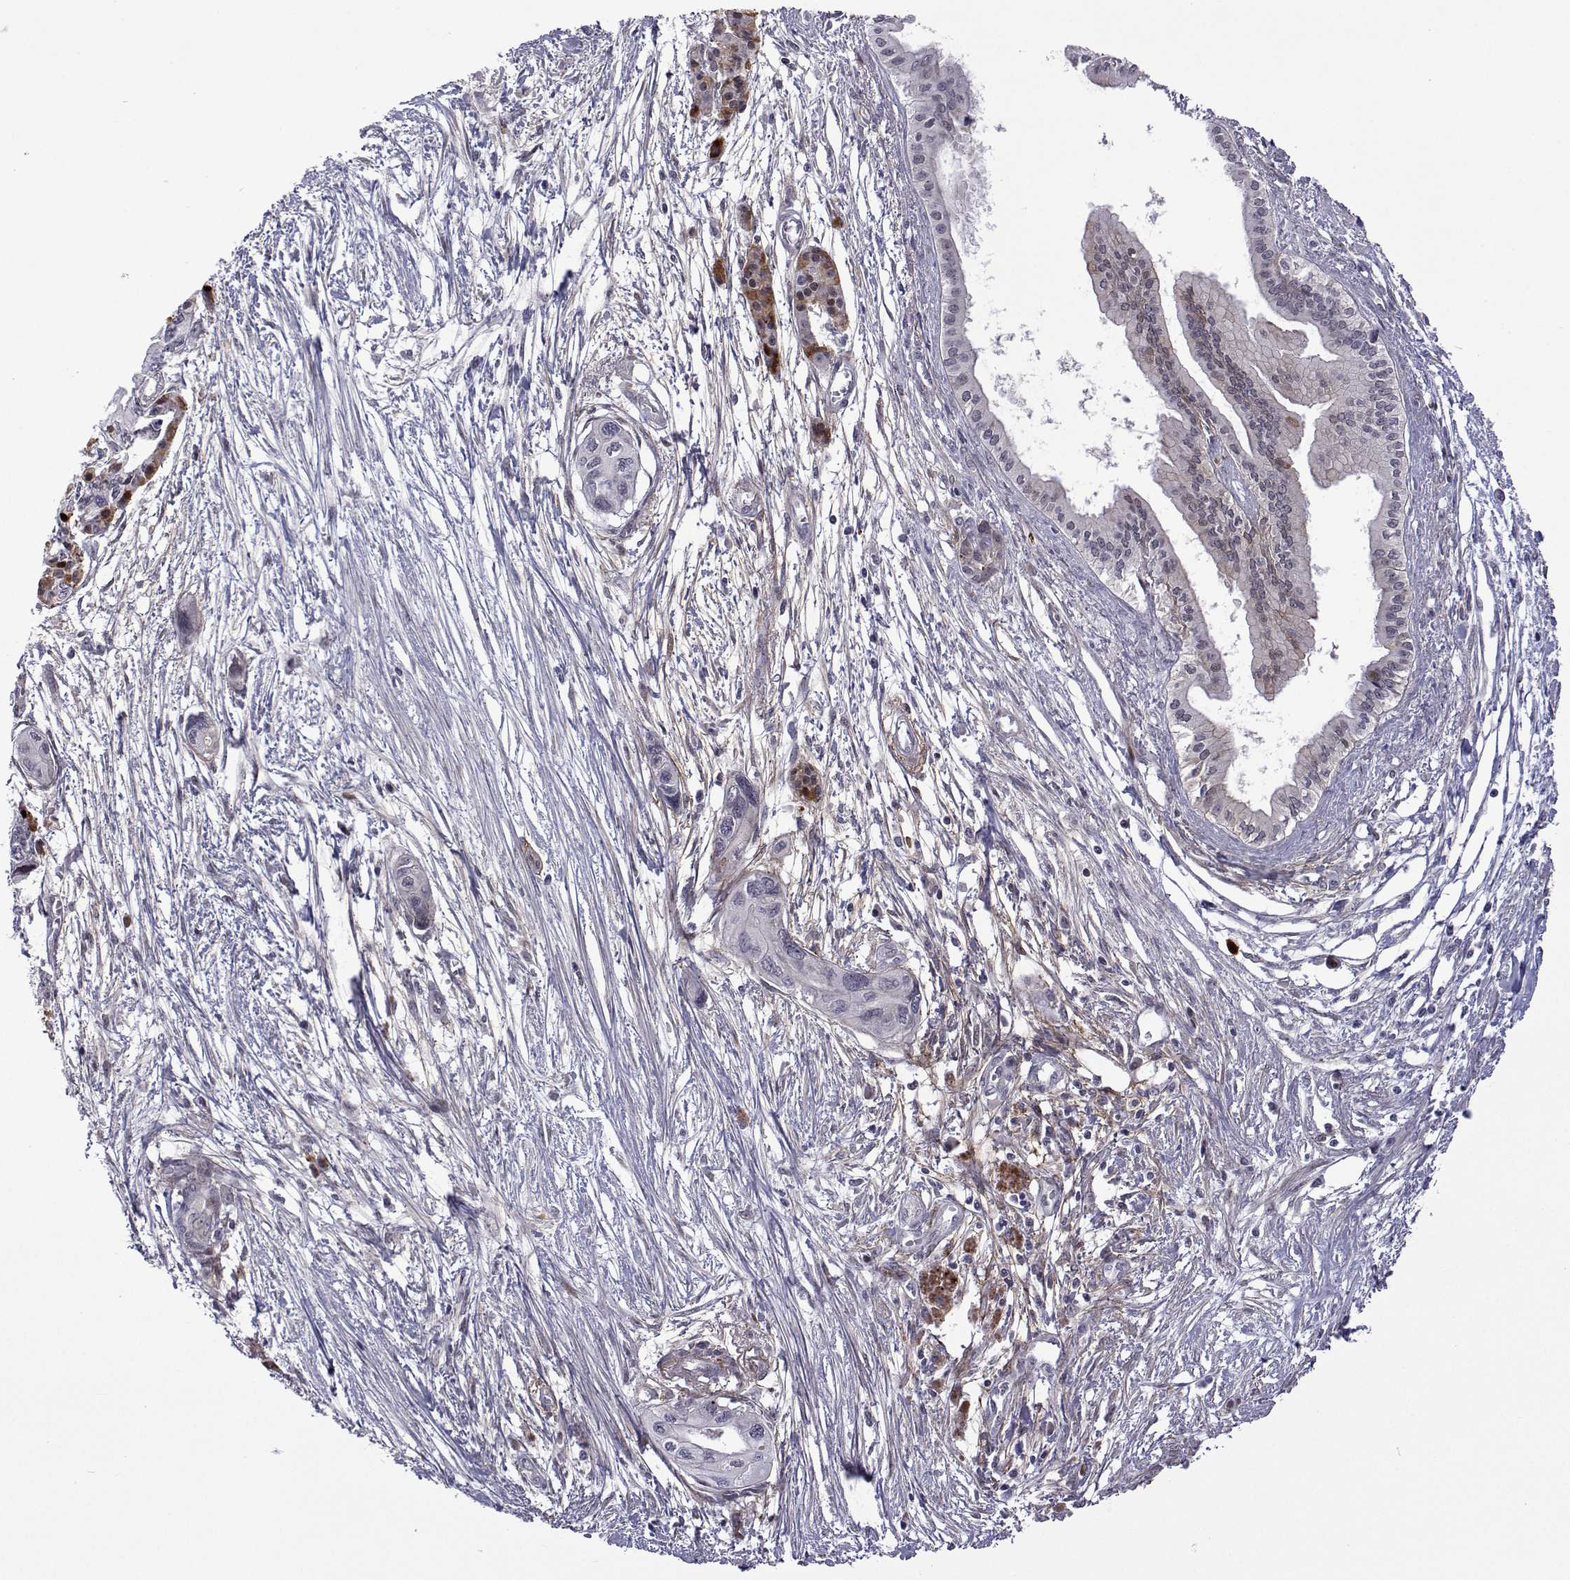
{"staining": {"intensity": "negative", "quantity": "none", "location": "none"}, "tissue": "pancreatic cancer", "cell_type": "Tumor cells", "image_type": "cancer", "snomed": [{"axis": "morphology", "description": "Adenocarcinoma, NOS"}, {"axis": "topography", "description": "Pancreas"}], "caption": "DAB immunohistochemical staining of human pancreatic cancer (adenocarcinoma) exhibits no significant positivity in tumor cells. (DAB IHC with hematoxylin counter stain).", "gene": "EFCAB3", "patient": {"sex": "female", "age": 76}}